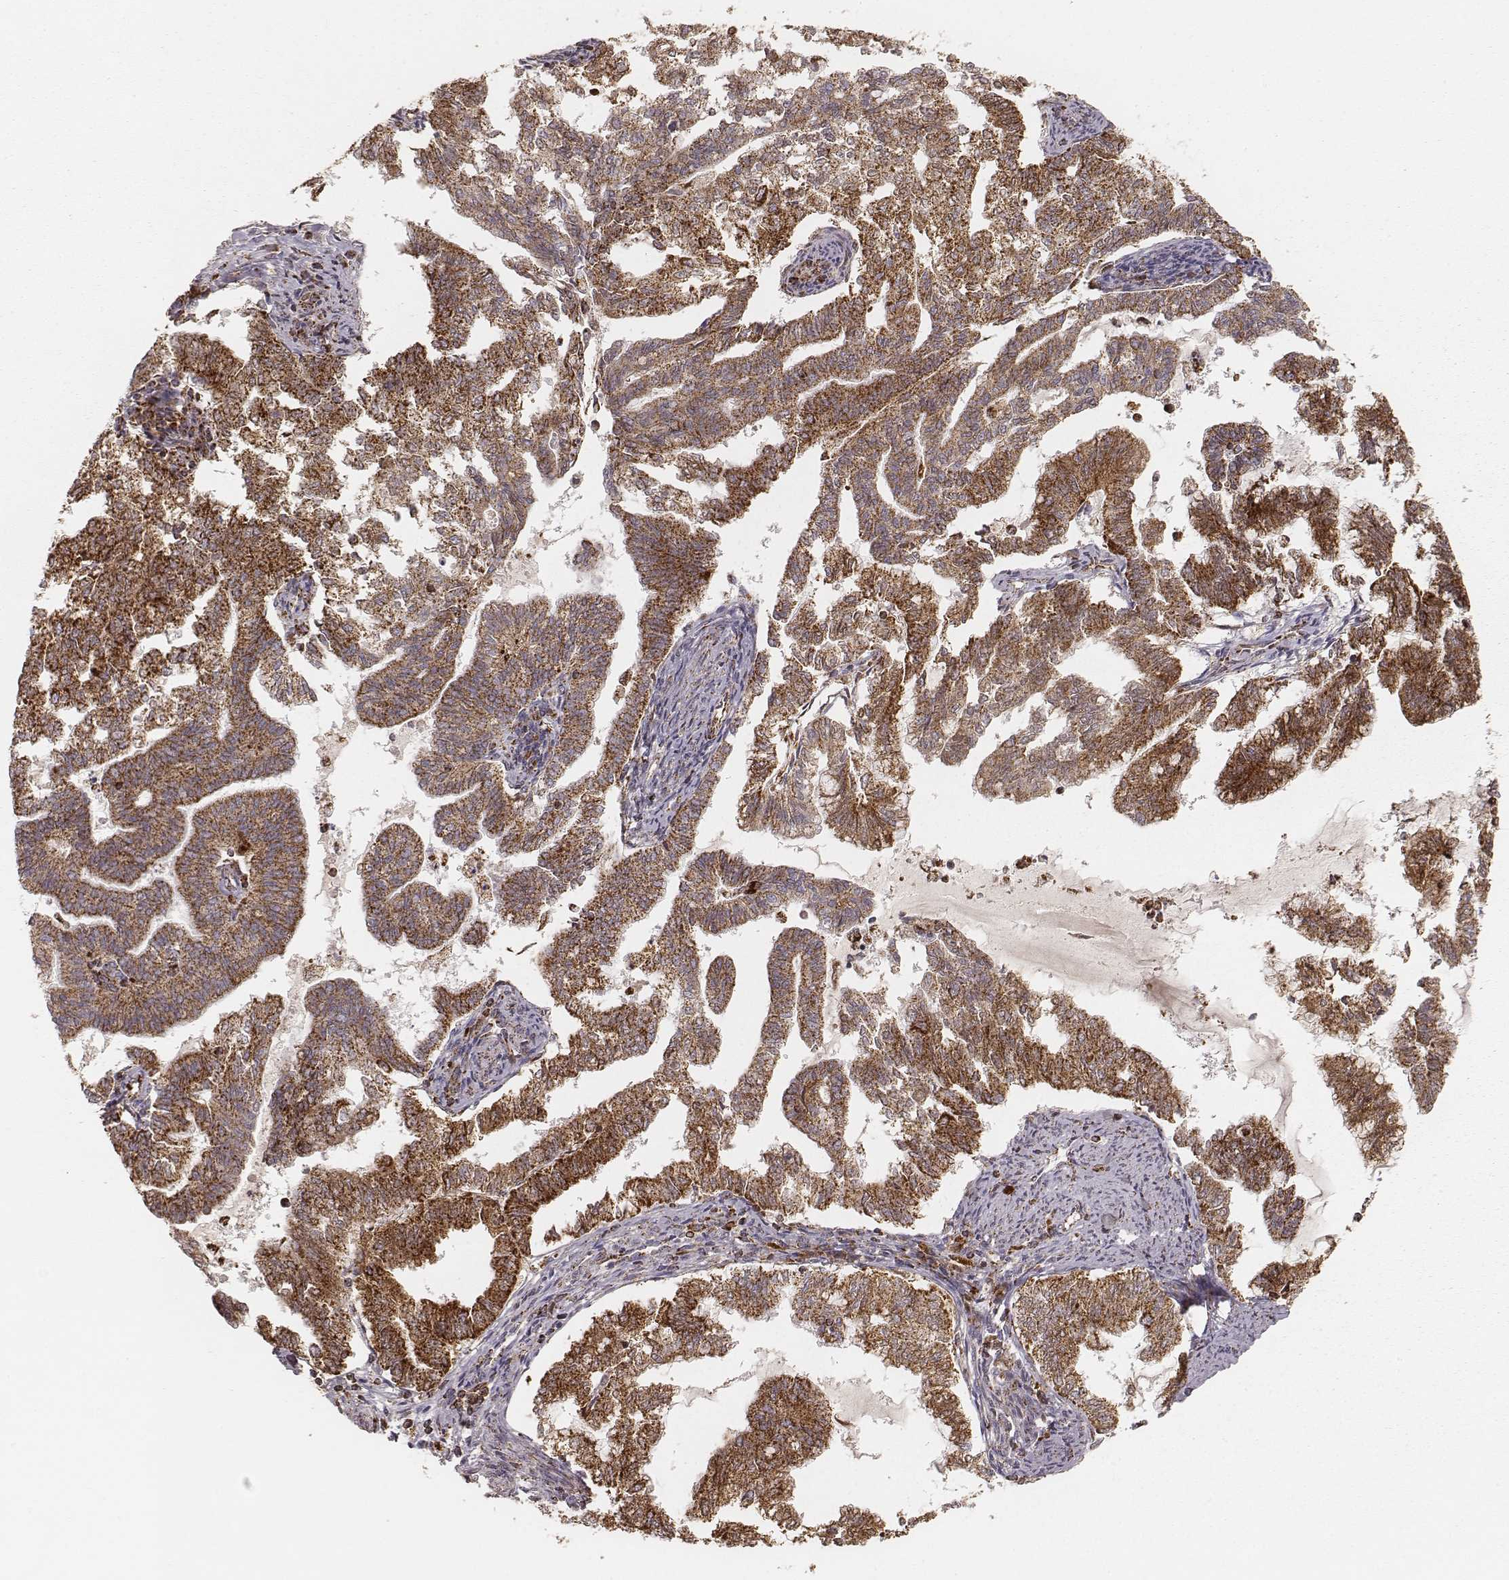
{"staining": {"intensity": "strong", "quantity": ">75%", "location": "cytoplasmic/membranous"}, "tissue": "endometrial cancer", "cell_type": "Tumor cells", "image_type": "cancer", "snomed": [{"axis": "morphology", "description": "Adenocarcinoma, NOS"}, {"axis": "topography", "description": "Endometrium"}], "caption": "Protein expression analysis of endometrial adenocarcinoma demonstrates strong cytoplasmic/membranous staining in approximately >75% of tumor cells. Immunohistochemistry (ihc) stains the protein in brown and the nuclei are stained blue.", "gene": "CS", "patient": {"sex": "female", "age": 79}}